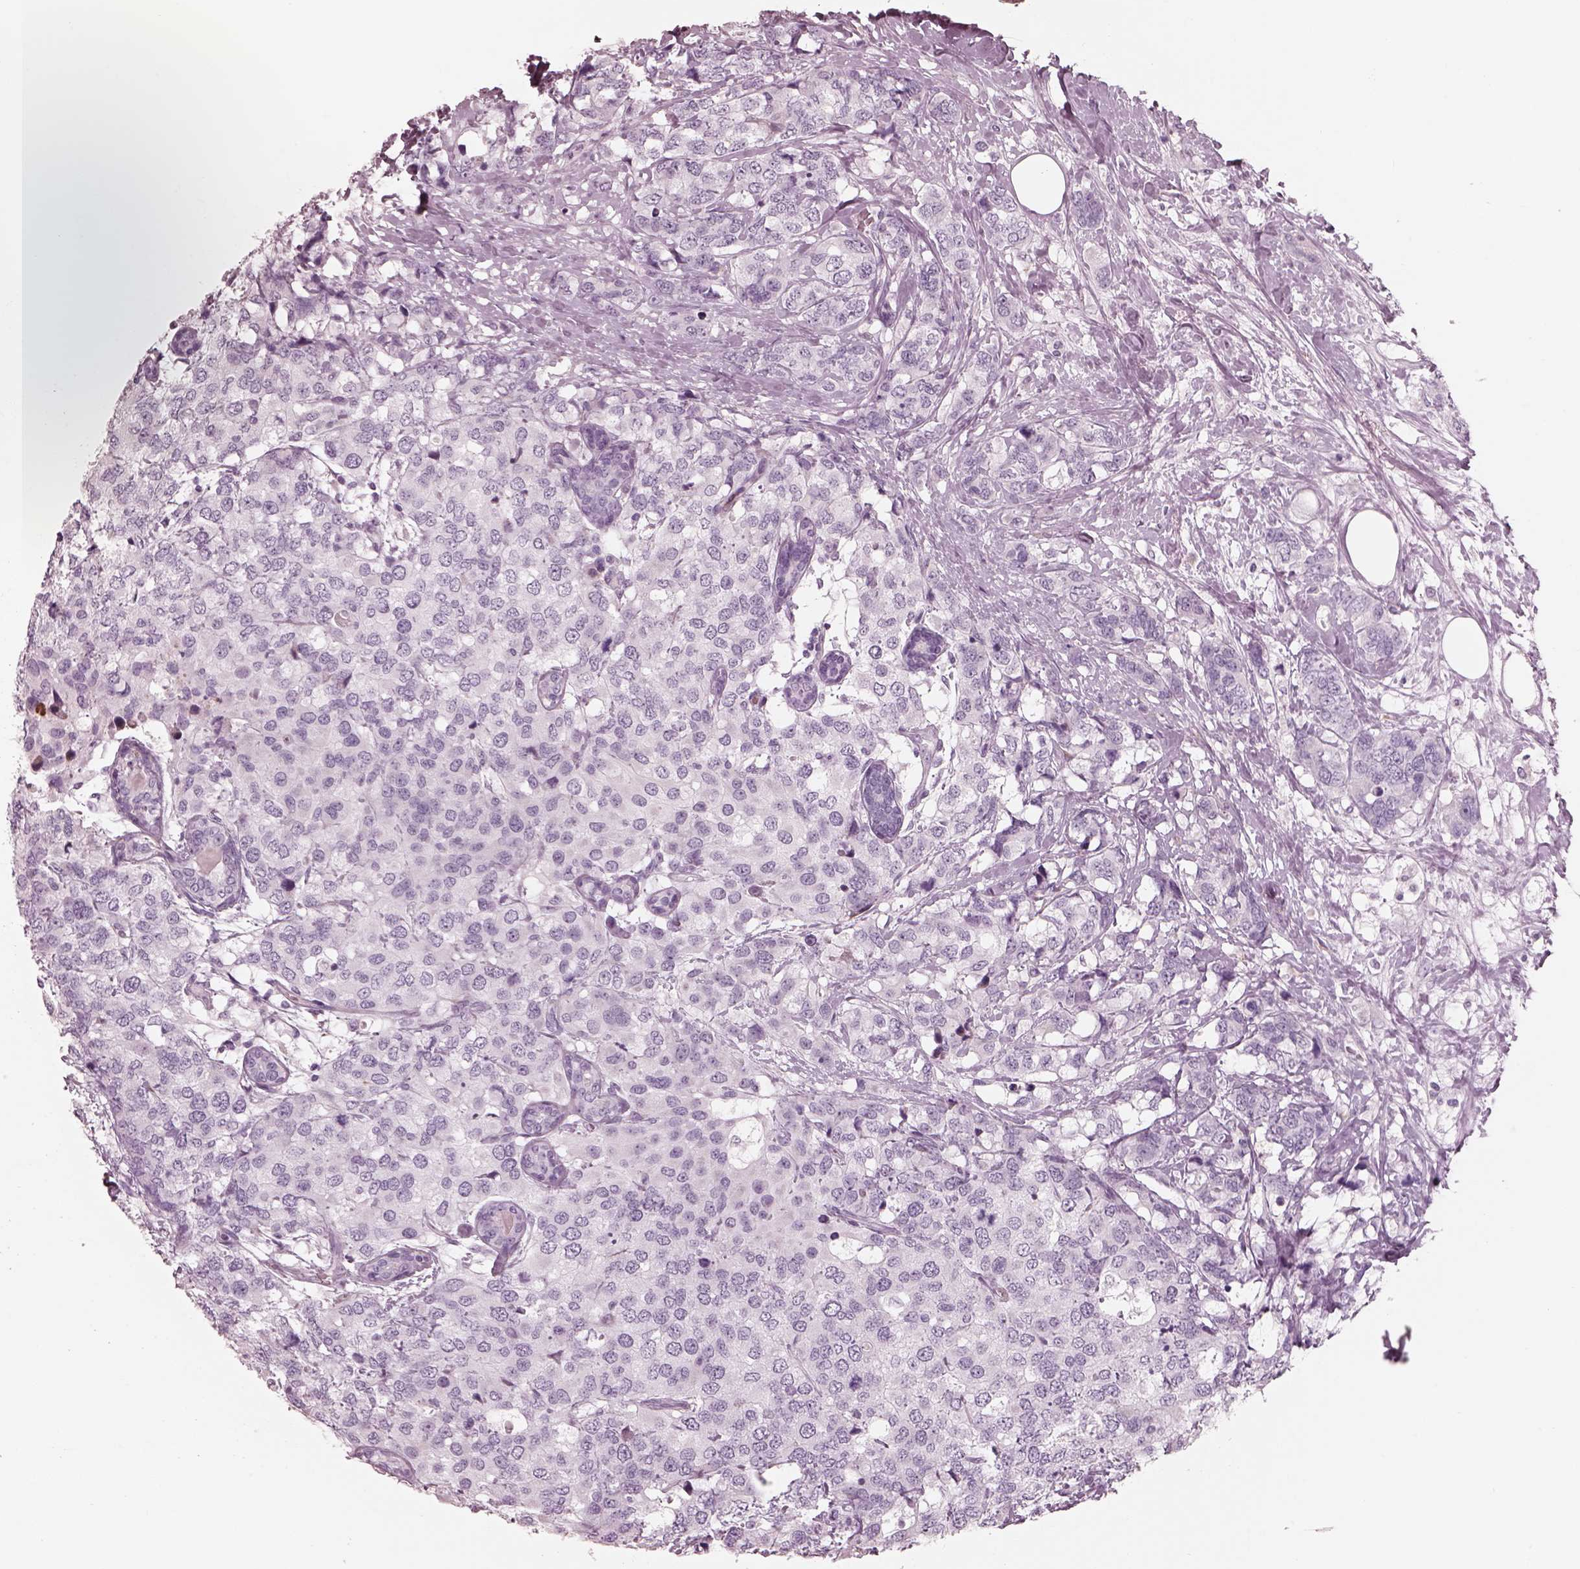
{"staining": {"intensity": "negative", "quantity": "none", "location": "none"}, "tissue": "breast cancer", "cell_type": "Tumor cells", "image_type": "cancer", "snomed": [{"axis": "morphology", "description": "Lobular carcinoma"}, {"axis": "topography", "description": "Breast"}], "caption": "Micrograph shows no significant protein expression in tumor cells of breast cancer.", "gene": "CADM2", "patient": {"sex": "female", "age": 59}}